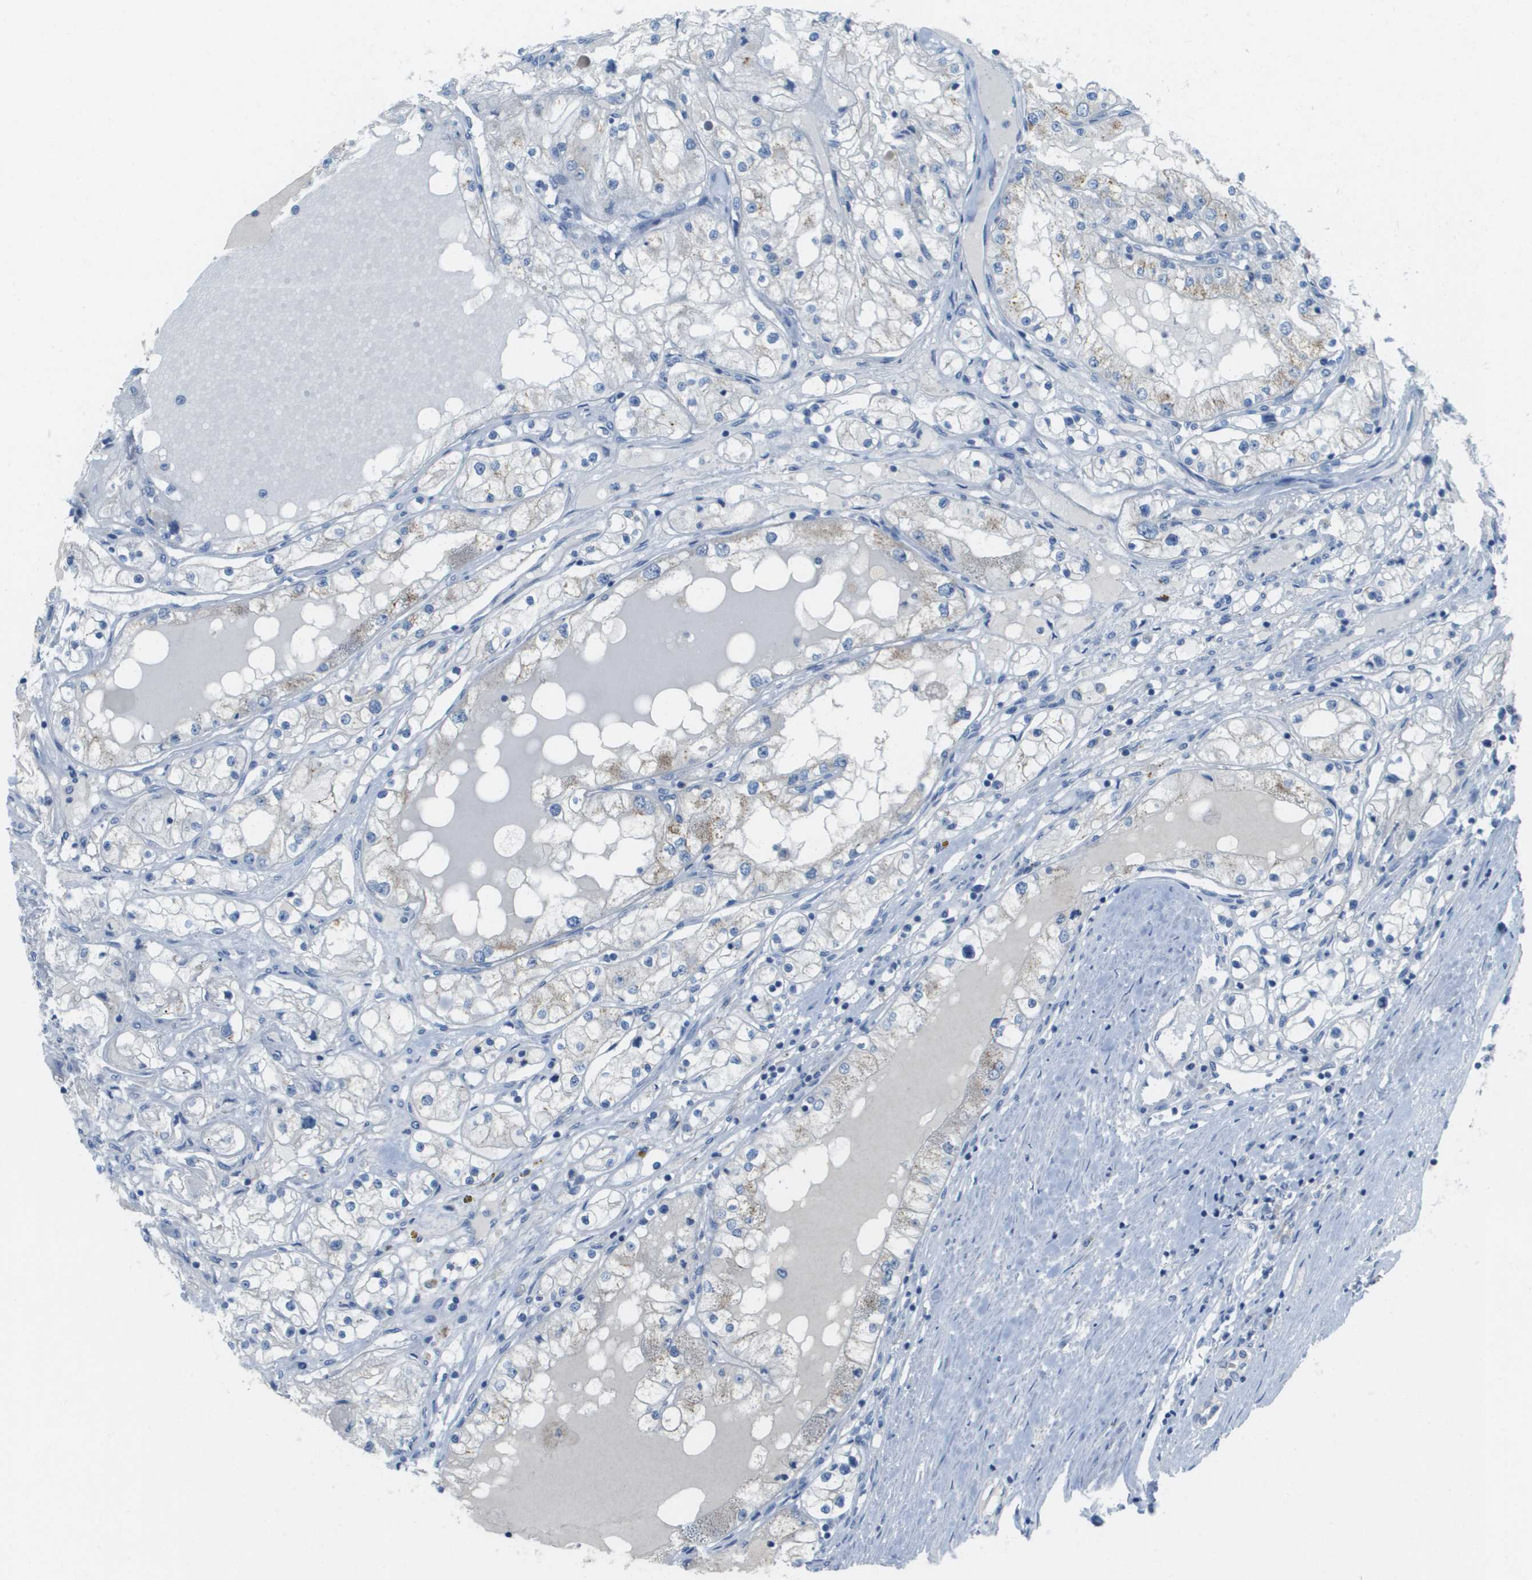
{"staining": {"intensity": "negative", "quantity": "none", "location": "none"}, "tissue": "renal cancer", "cell_type": "Tumor cells", "image_type": "cancer", "snomed": [{"axis": "morphology", "description": "Adenocarcinoma, NOS"}, {"axis": "topography", "description": "Kidney"}], "caption": "A high-resolution micrograph shows immunohistochemistry (IHC) staining of renal cancer, which reveals no significant expression in tumor cells. (Stains: DAB immunohistochemistry (IHC) with hematoxylin counter stain, Microscopy: brightfield microscopy at high magnification).", "gene": "PTGDR2", "patient": {"sex": "male", "age": 68}}